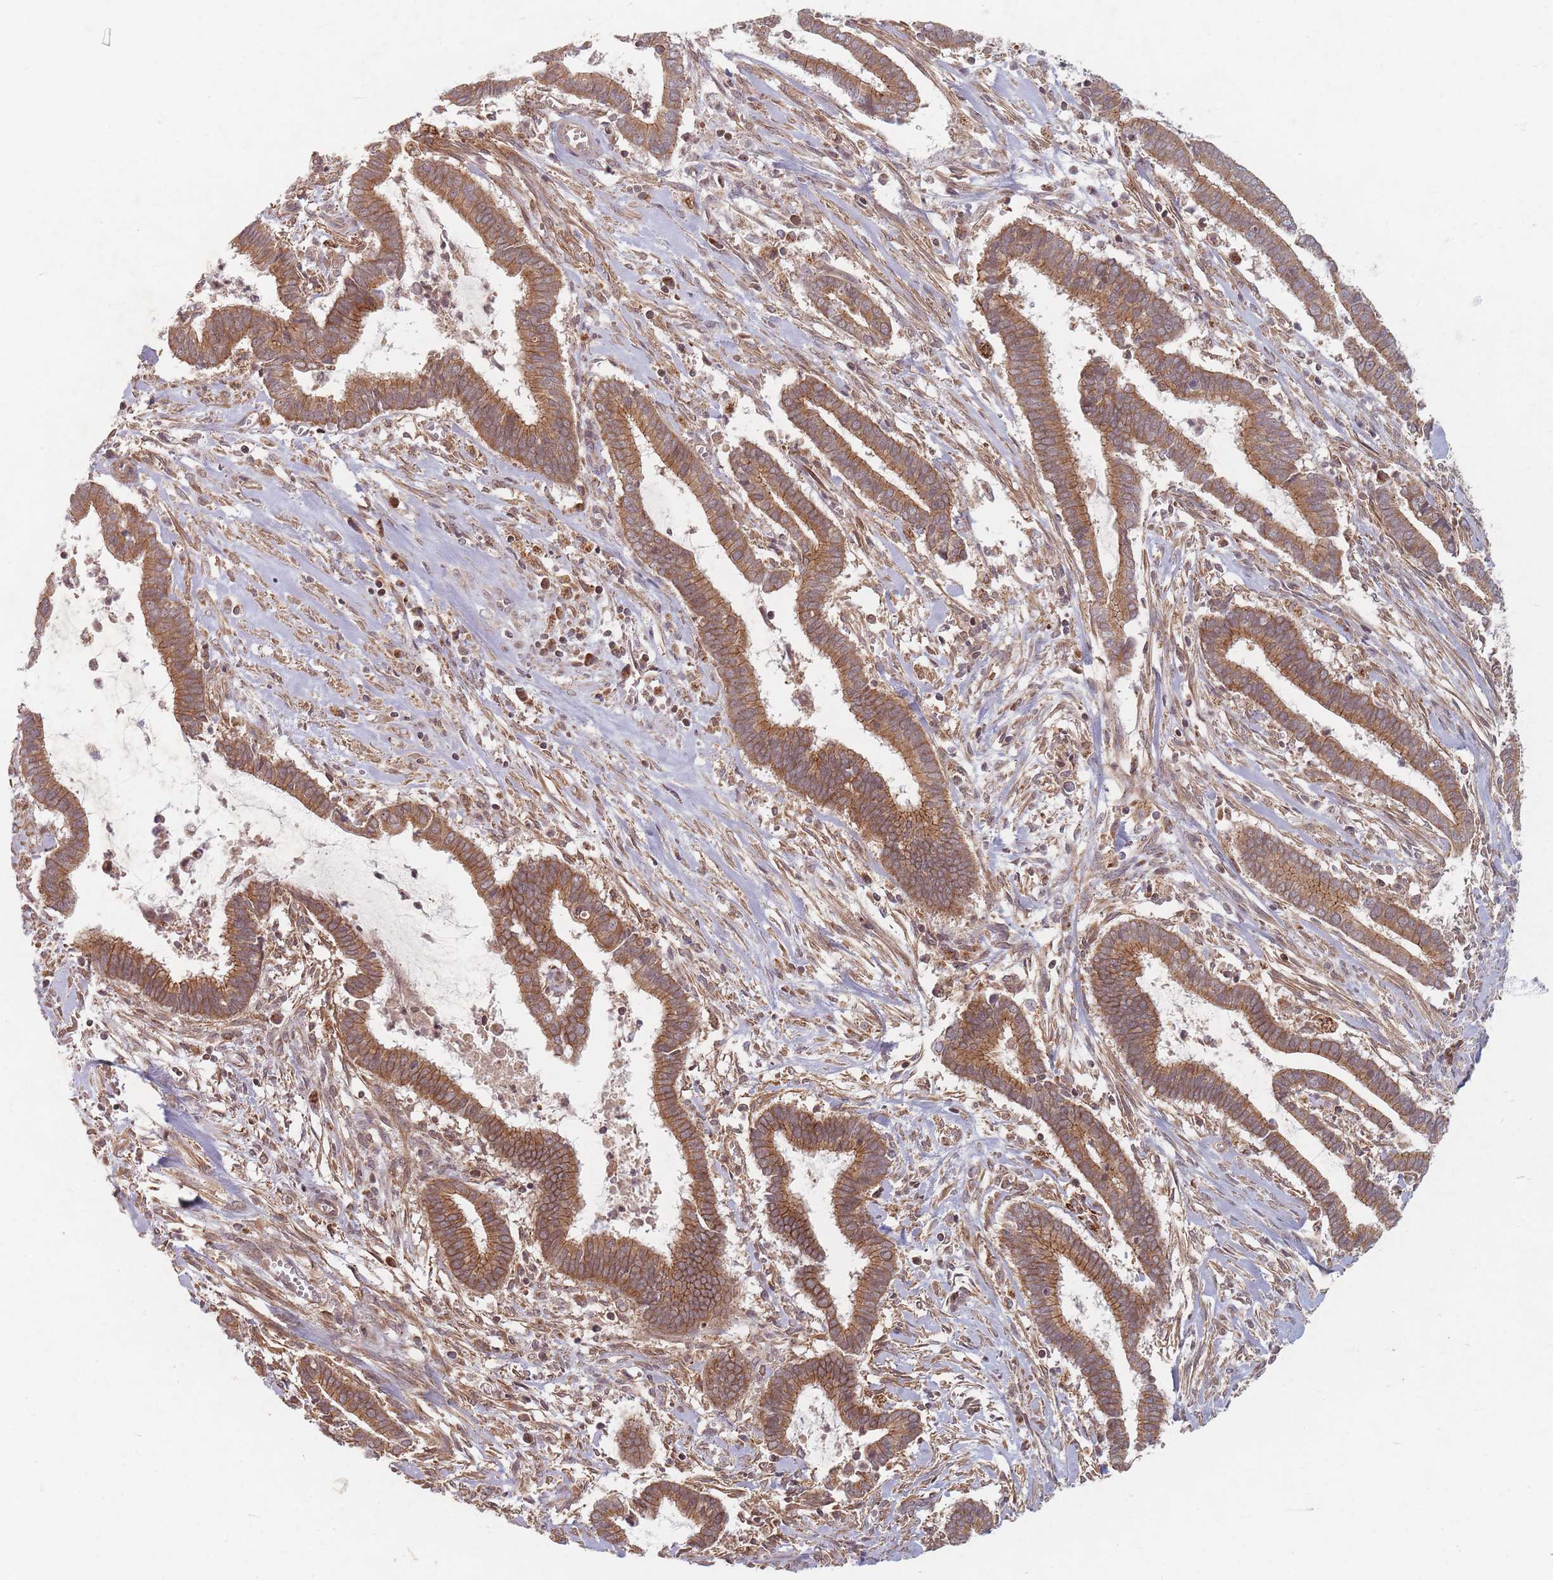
{"staining": {"intensity": "moderate", "quantity": ">75%", "location": "cytoplasmic/membranous"}, "tissue": "cervical cancer", "cell_type": "Tumor cells", "image_type": "cancer", "snomed": [{"axis": "morphology", "description": "Adenocarcinoma, NOS"}, {"axis": "topography", "description": "Cervix"}], "caption": "There is medium levels of moderate cytoplasmic/membranous staining in tumor cells of cervical cancer (adenocarcinoma), as demonstrated by immunohistochemical staining (brown color).", "gene": "RADX", "patient": {"sex": "female", "age": 44}}